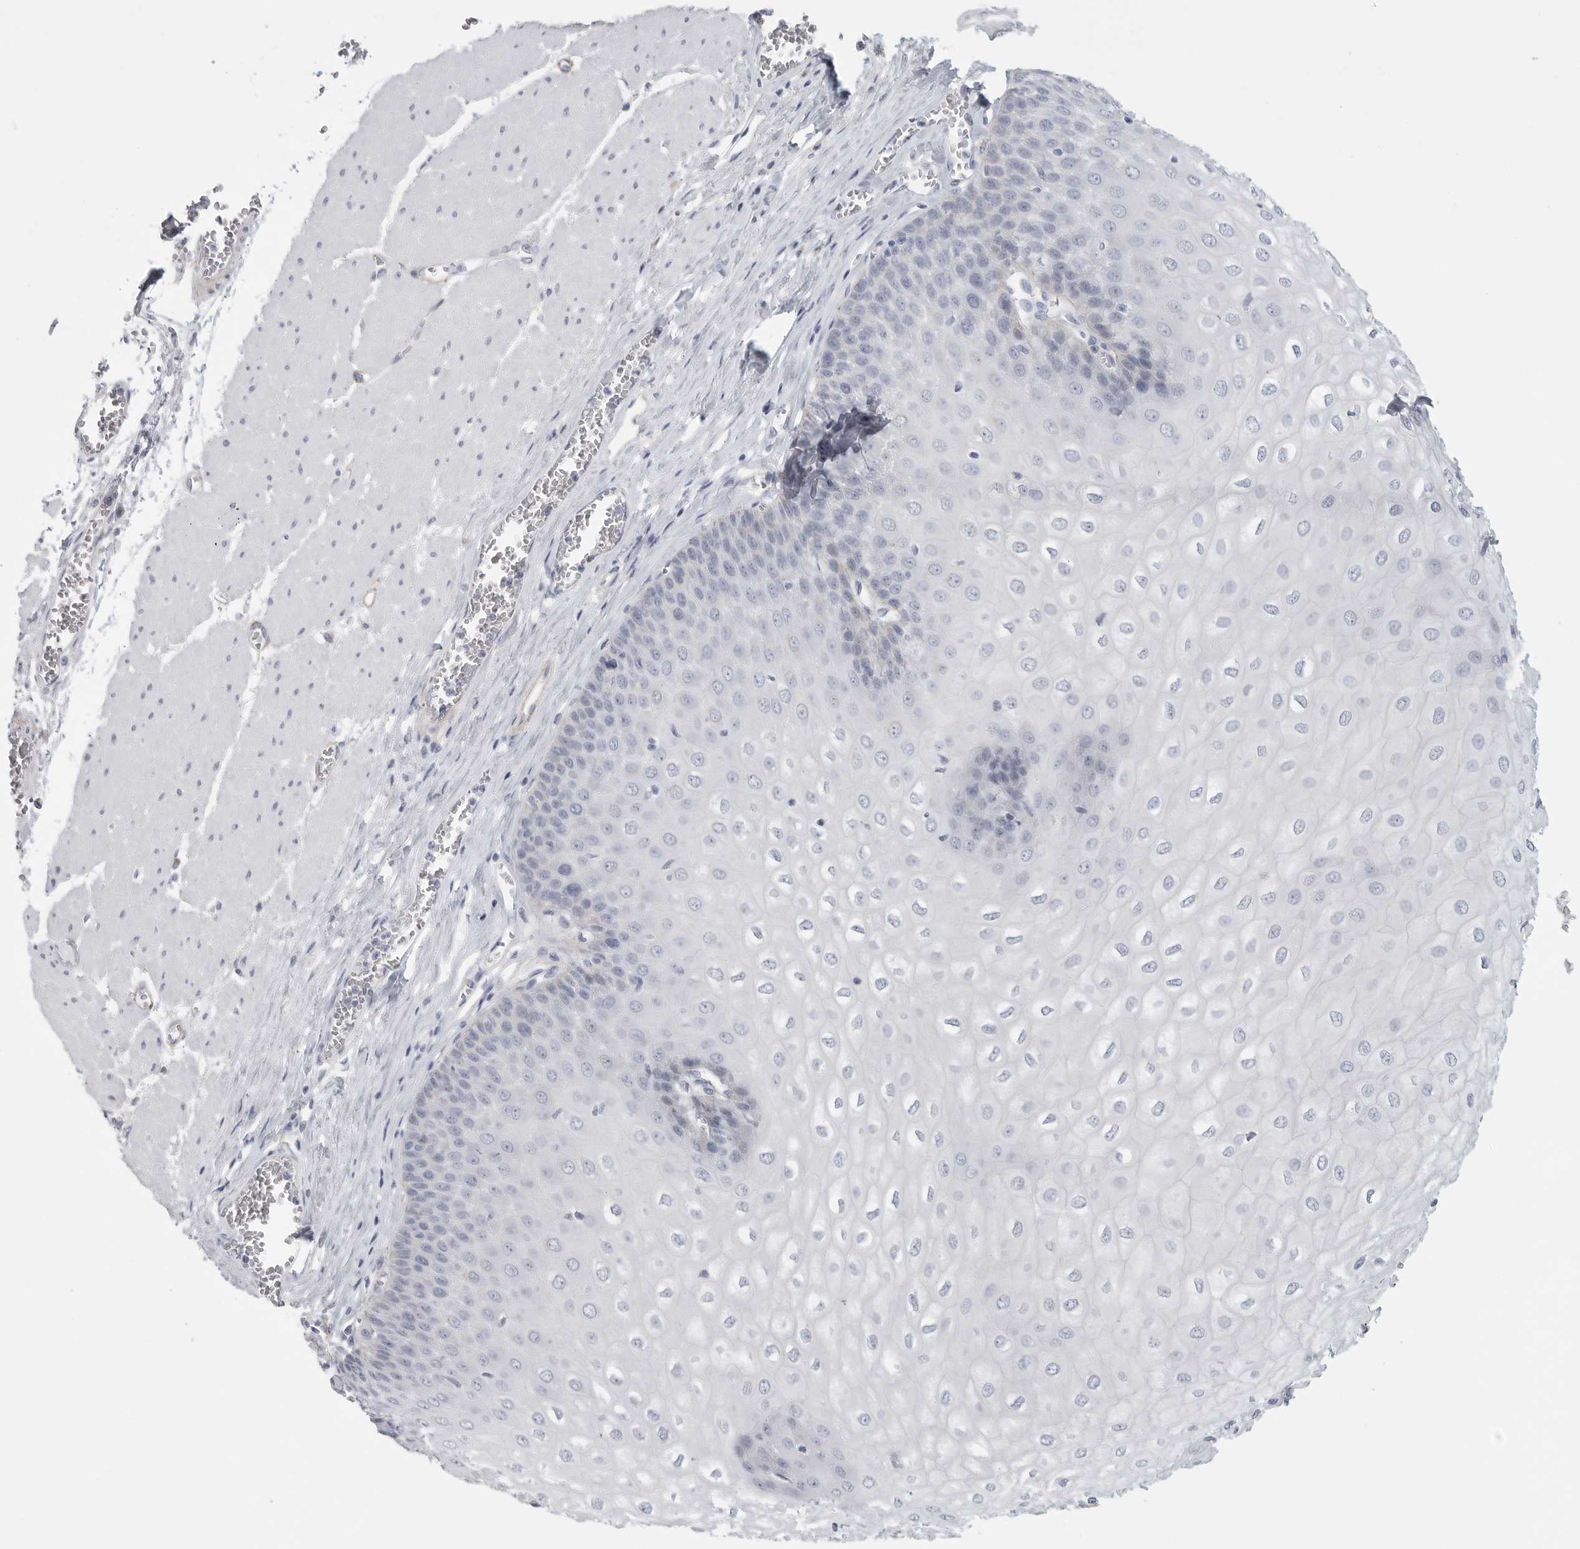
{"staining": {"intensity": "negative", "quantity": "none", "location": "none"}, "tissue": "esophagus", "cell_type": "Squamous epithelial cells", "image_type": "normal", "snomed": [{"axis": "morphology", "description": "Normal tissue, NOS"}, {"axis": "topography", "description": "Esophagus"}], "caption": "IHC of benign human esophagus reveals no positivity in squamous epithelial cells.", "gene": "TNR", "patient": {"sex": "male", "age": 60}}